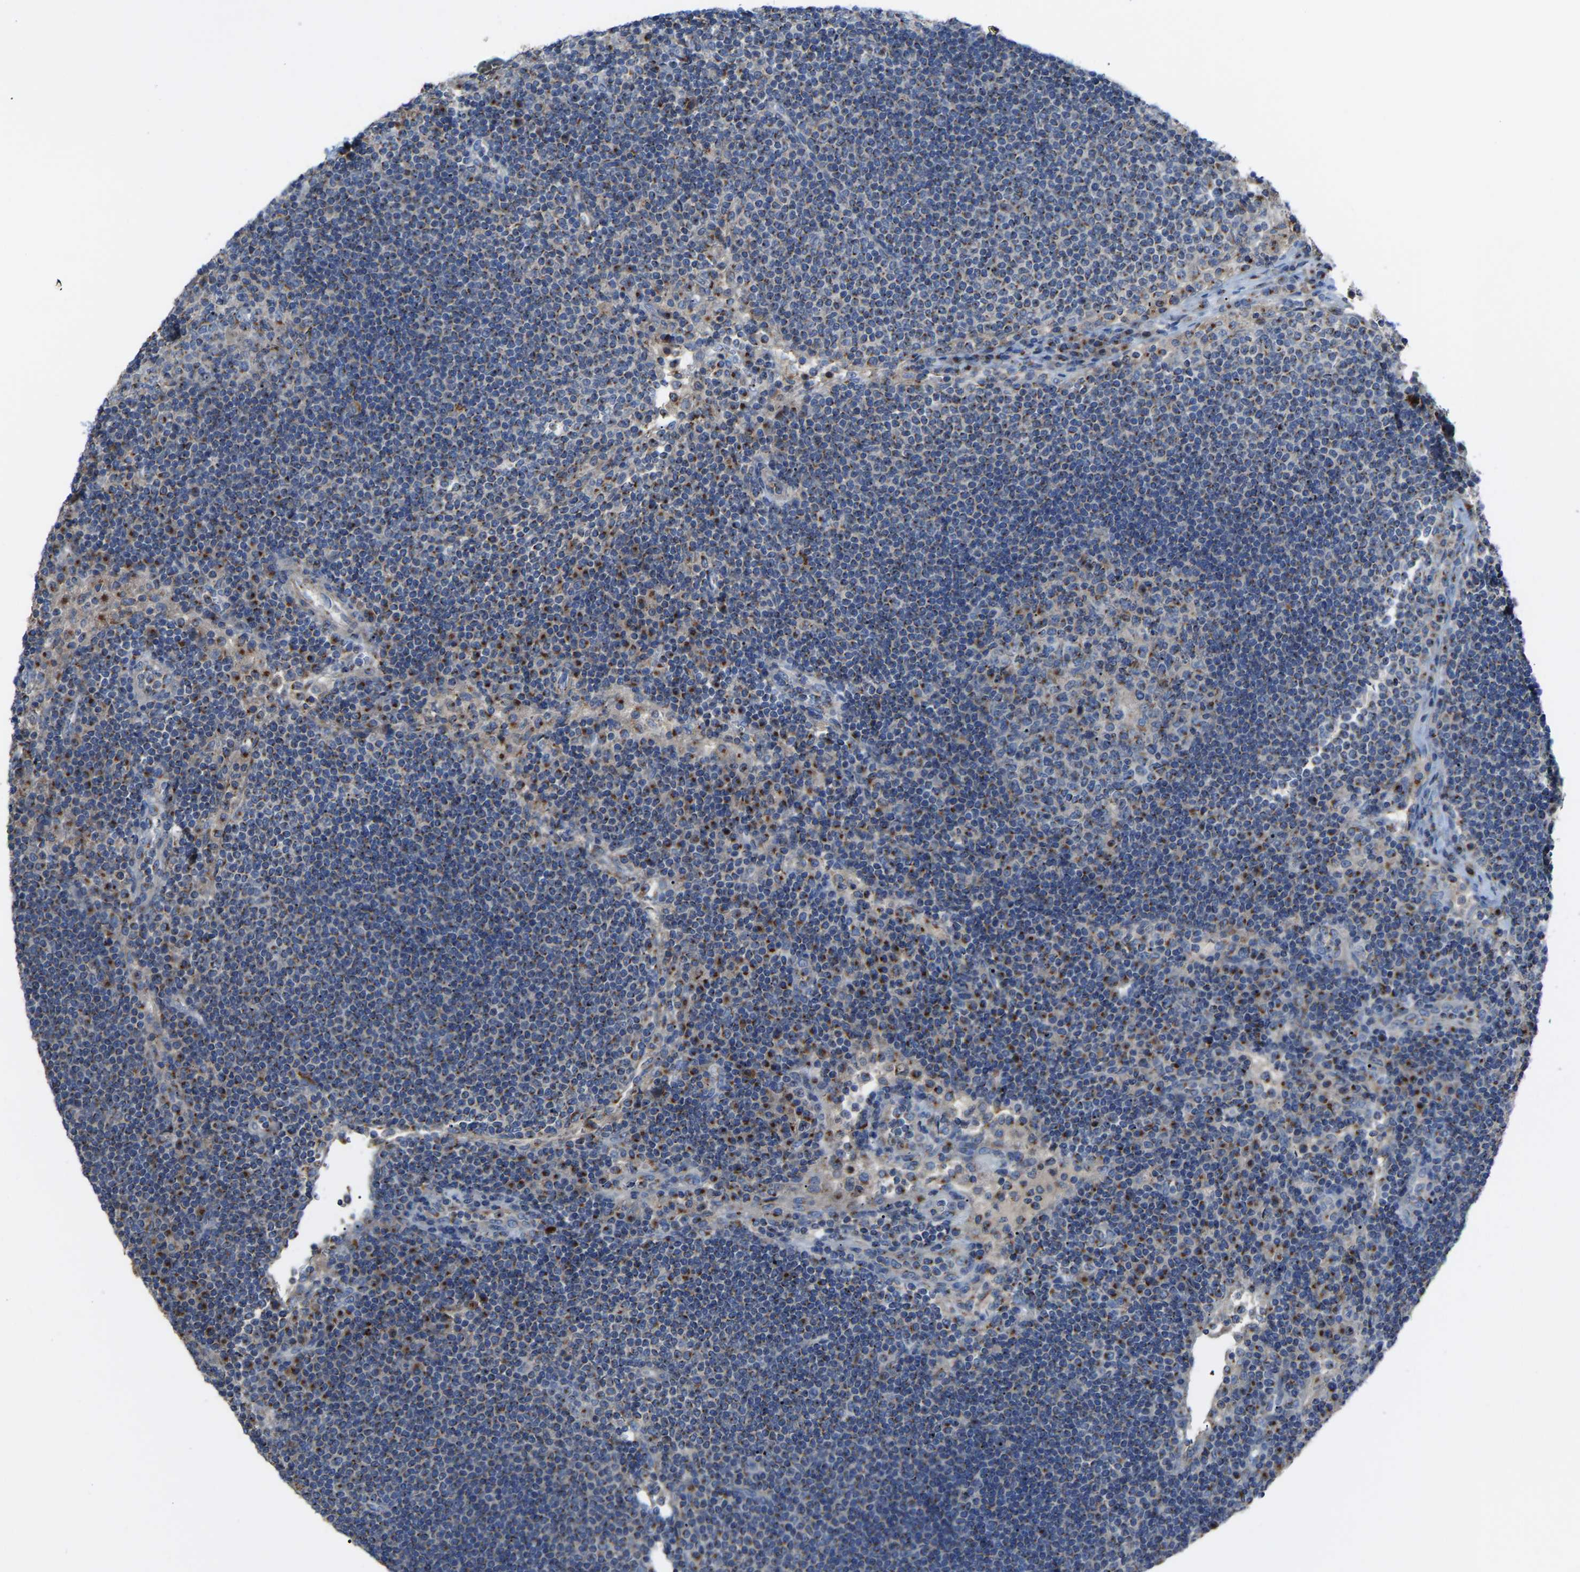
{"staining": {"intensity": "moderate", "quantity": "<25%", "location": "cytoplasmic/membranous"}, "tissue": "lymph node", "cell_type": "Germinal center cells", "image_type": "normal", "snomed": [{"axis": "morphology", "description": "Normal tissue, NOS"}, {"axis": "topography", "description": "Lymph node"}], "caption": "Protein expression by IHC displays moderate cytoplasmic/membranous positivity in approximately <25% of germinal center cells in unremarkable lymph node. (IHC, brightfield microscopy, high magnification).", "gene": "CANT1", "patient": {"sex": "female", "age": 53}}